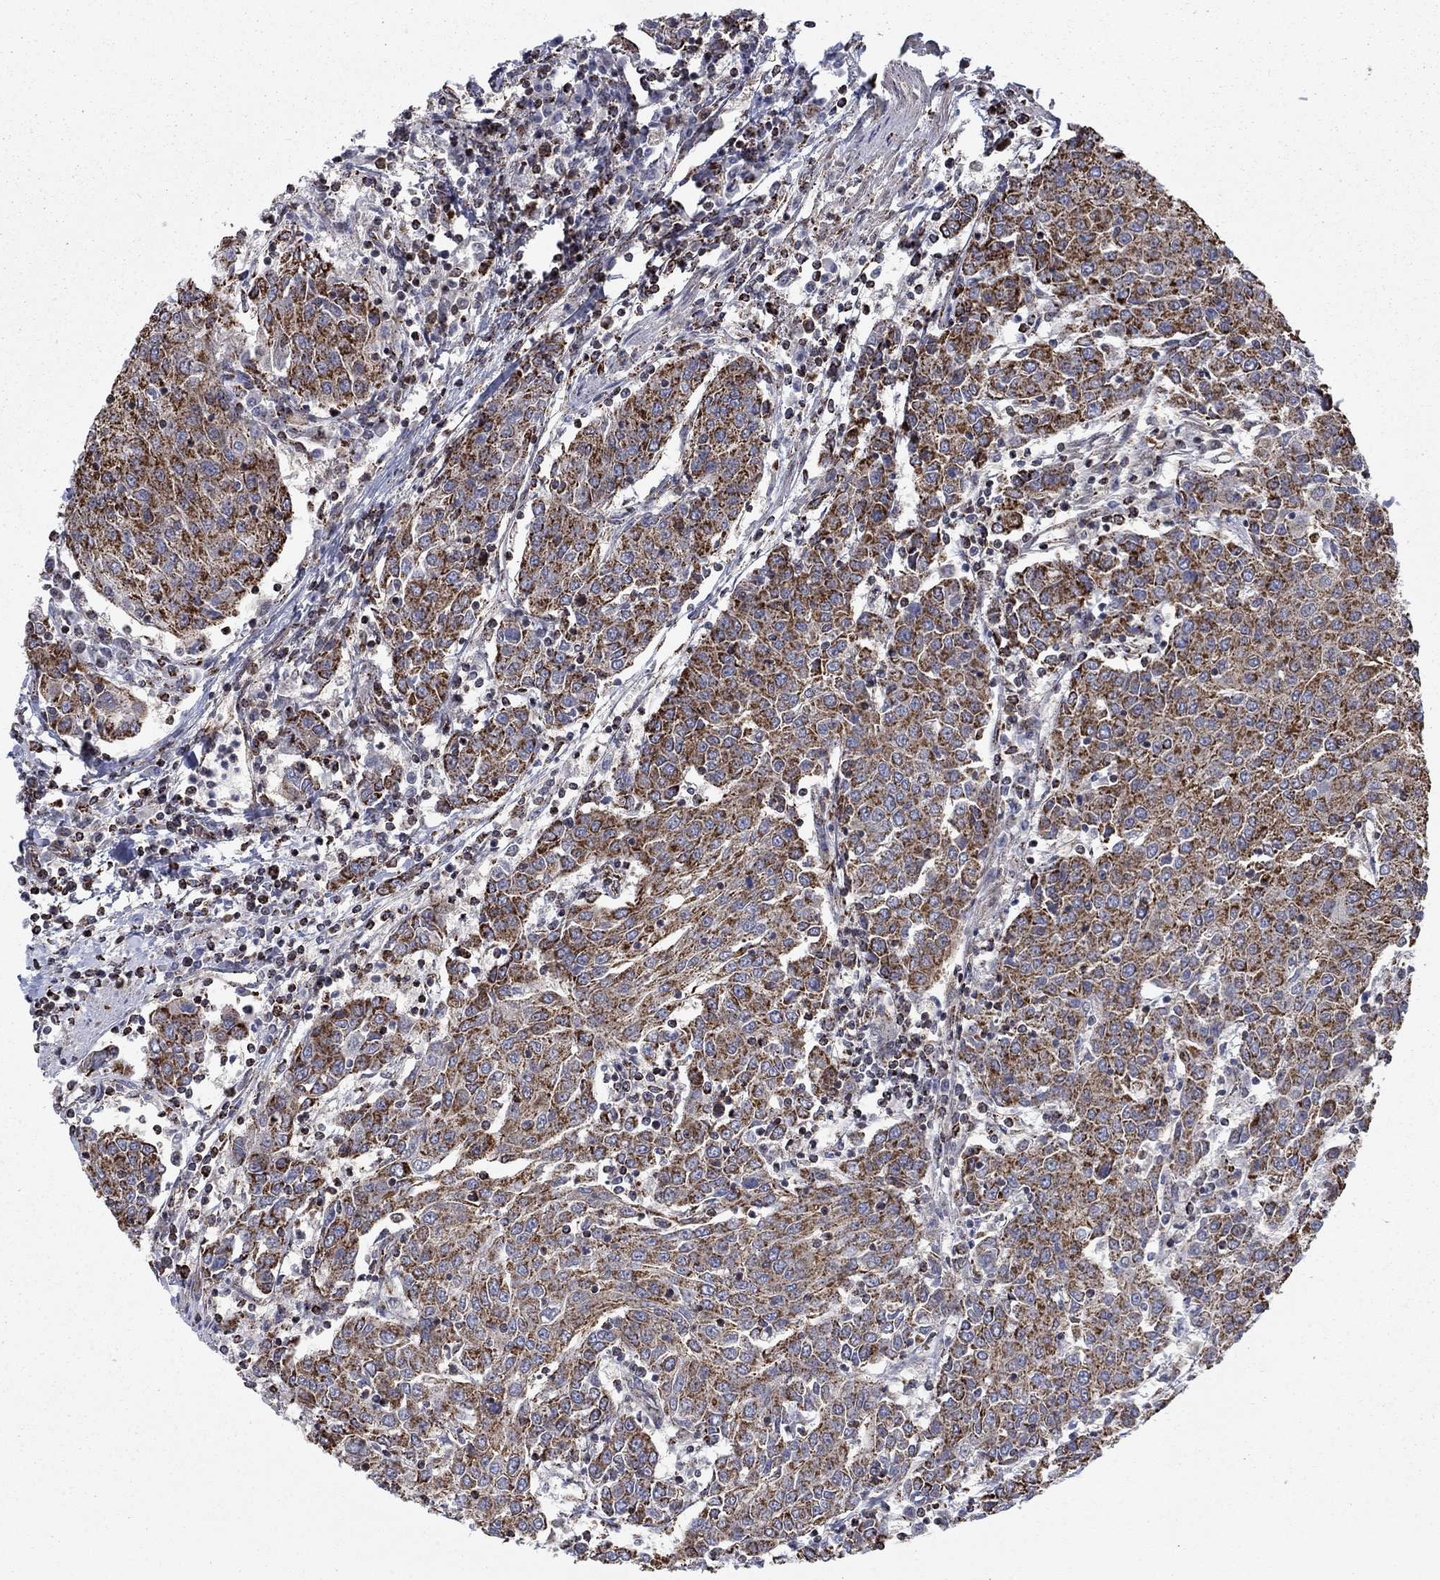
{"staining": {"intensity": "strong", "quantity": ">75%", "location": "cytoplasmic/membranous"}, "tissue": "urothelial cancer", "cell_type": "Tumor cells", "image_type": "cancer", "snomed": [{"axis": "morphology", "description": "Urothelial carcinoma, High grade"}, {"axis": "topography", "description": "Urinary bladder"}], "caption": "The immunohistochemical stain shows strong cytoplasmic/membranous positivity in tumor cells of urothelial cancer tissue.", "gene": "MOAP1", "patient": {"sex": "female", "age": 85}}